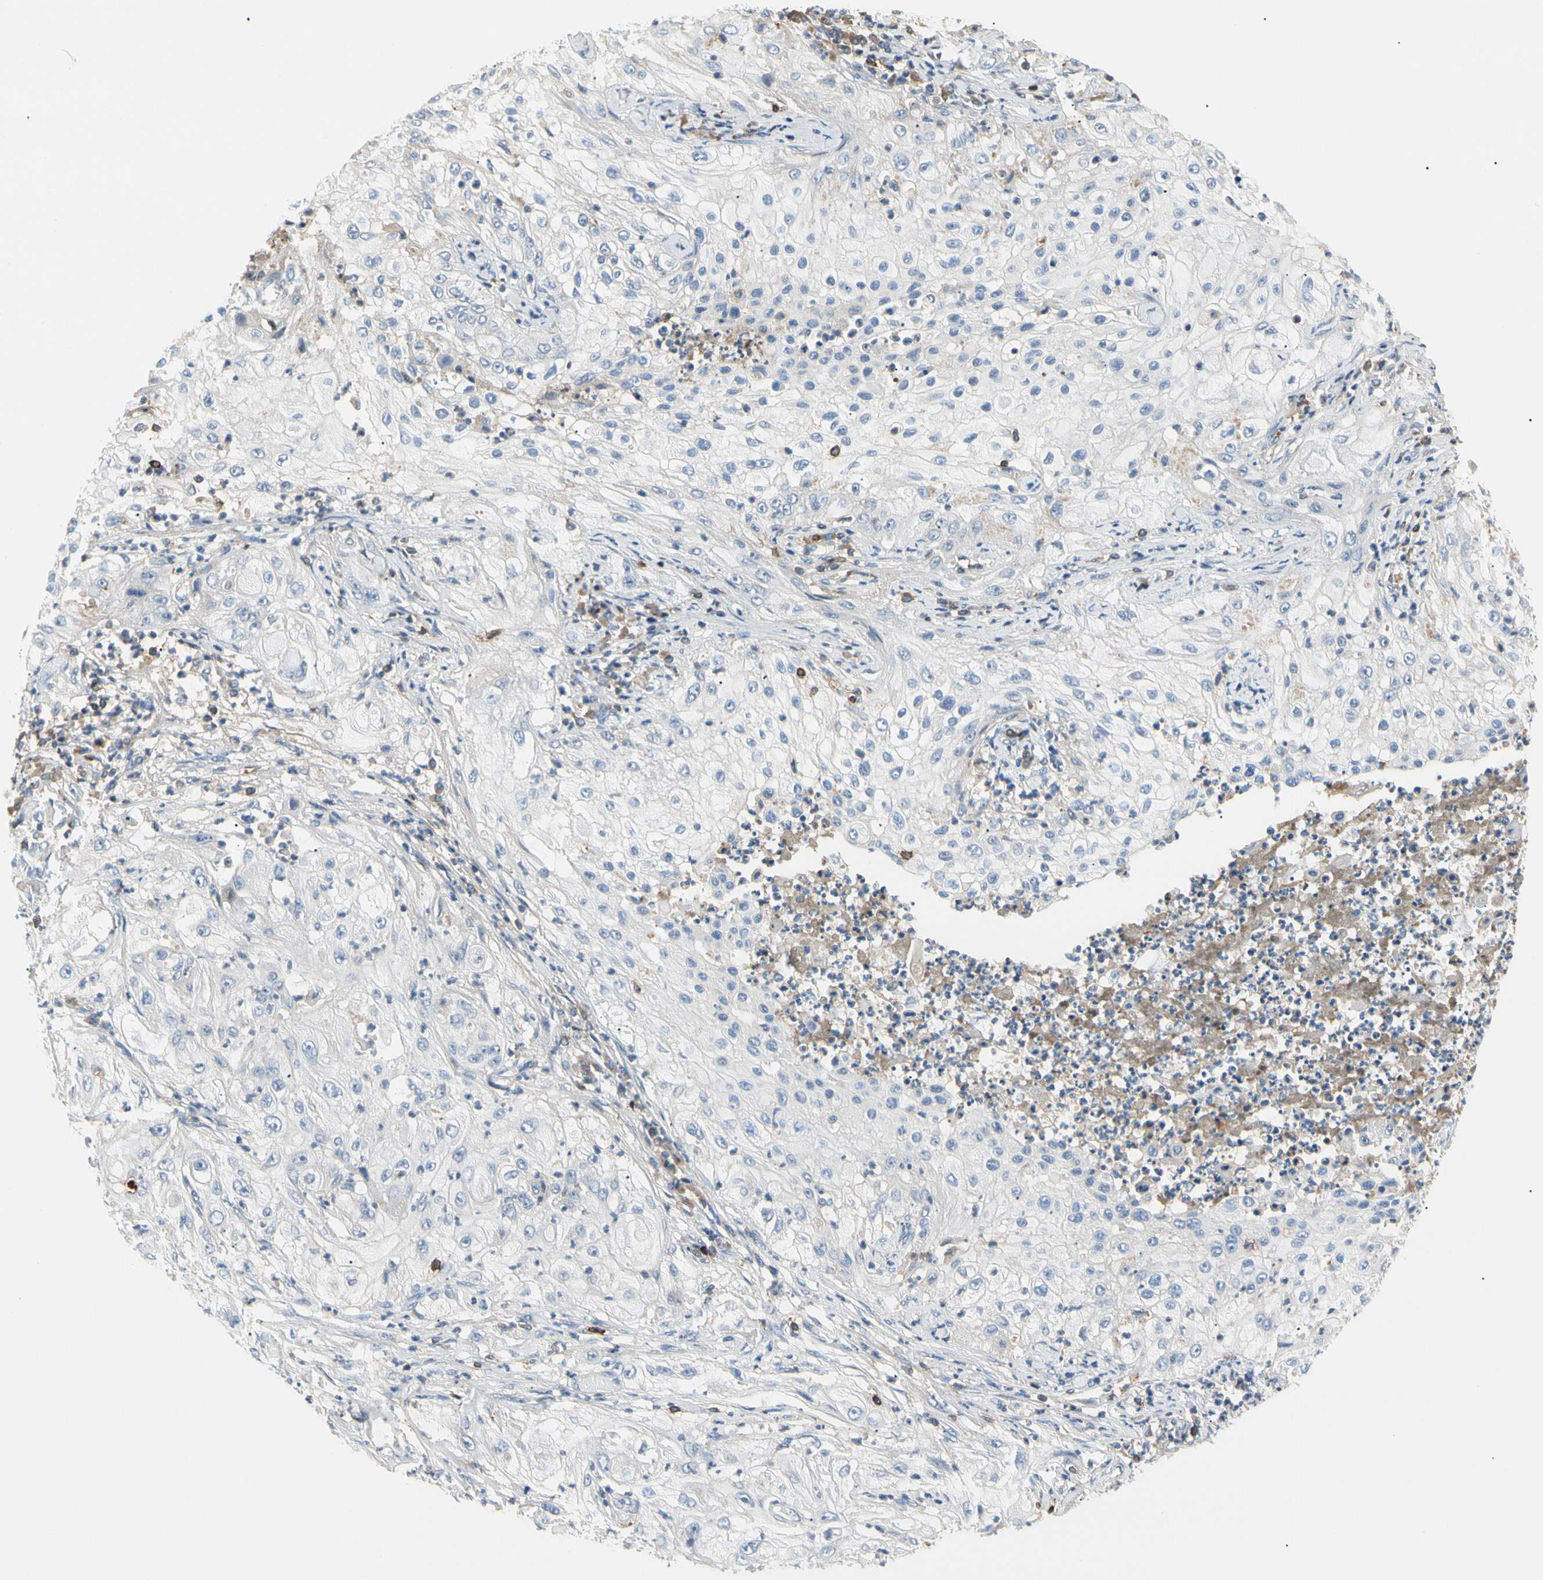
{"staining": {"intensity": "negative", "quantity": "none", "location": "none"}, "tissue": "lung cancer", "cell_type": "Tumor cells", "image_type": "cancer", "snomed": [{"axis": "morphology", "description": "Inflammation, NOS"}, {"axis": "morphology", "description": "Squamous cell carcinoma, NOS"}, {"axis": "topography", "description": "Lymph node"}, {"axis": "topography", "description": "Soft tissue"}, {"axis": "topography", "description": "Lung"}], "caption": "High power microscopy micrograph of an immunohistochemistry micrograph of lung cancer (squamous cell carcinoma), revealing no significant positivity in tumor cells.", "gene": "TNFRSF18", "patient": {"sex": "male", "age": 66}}